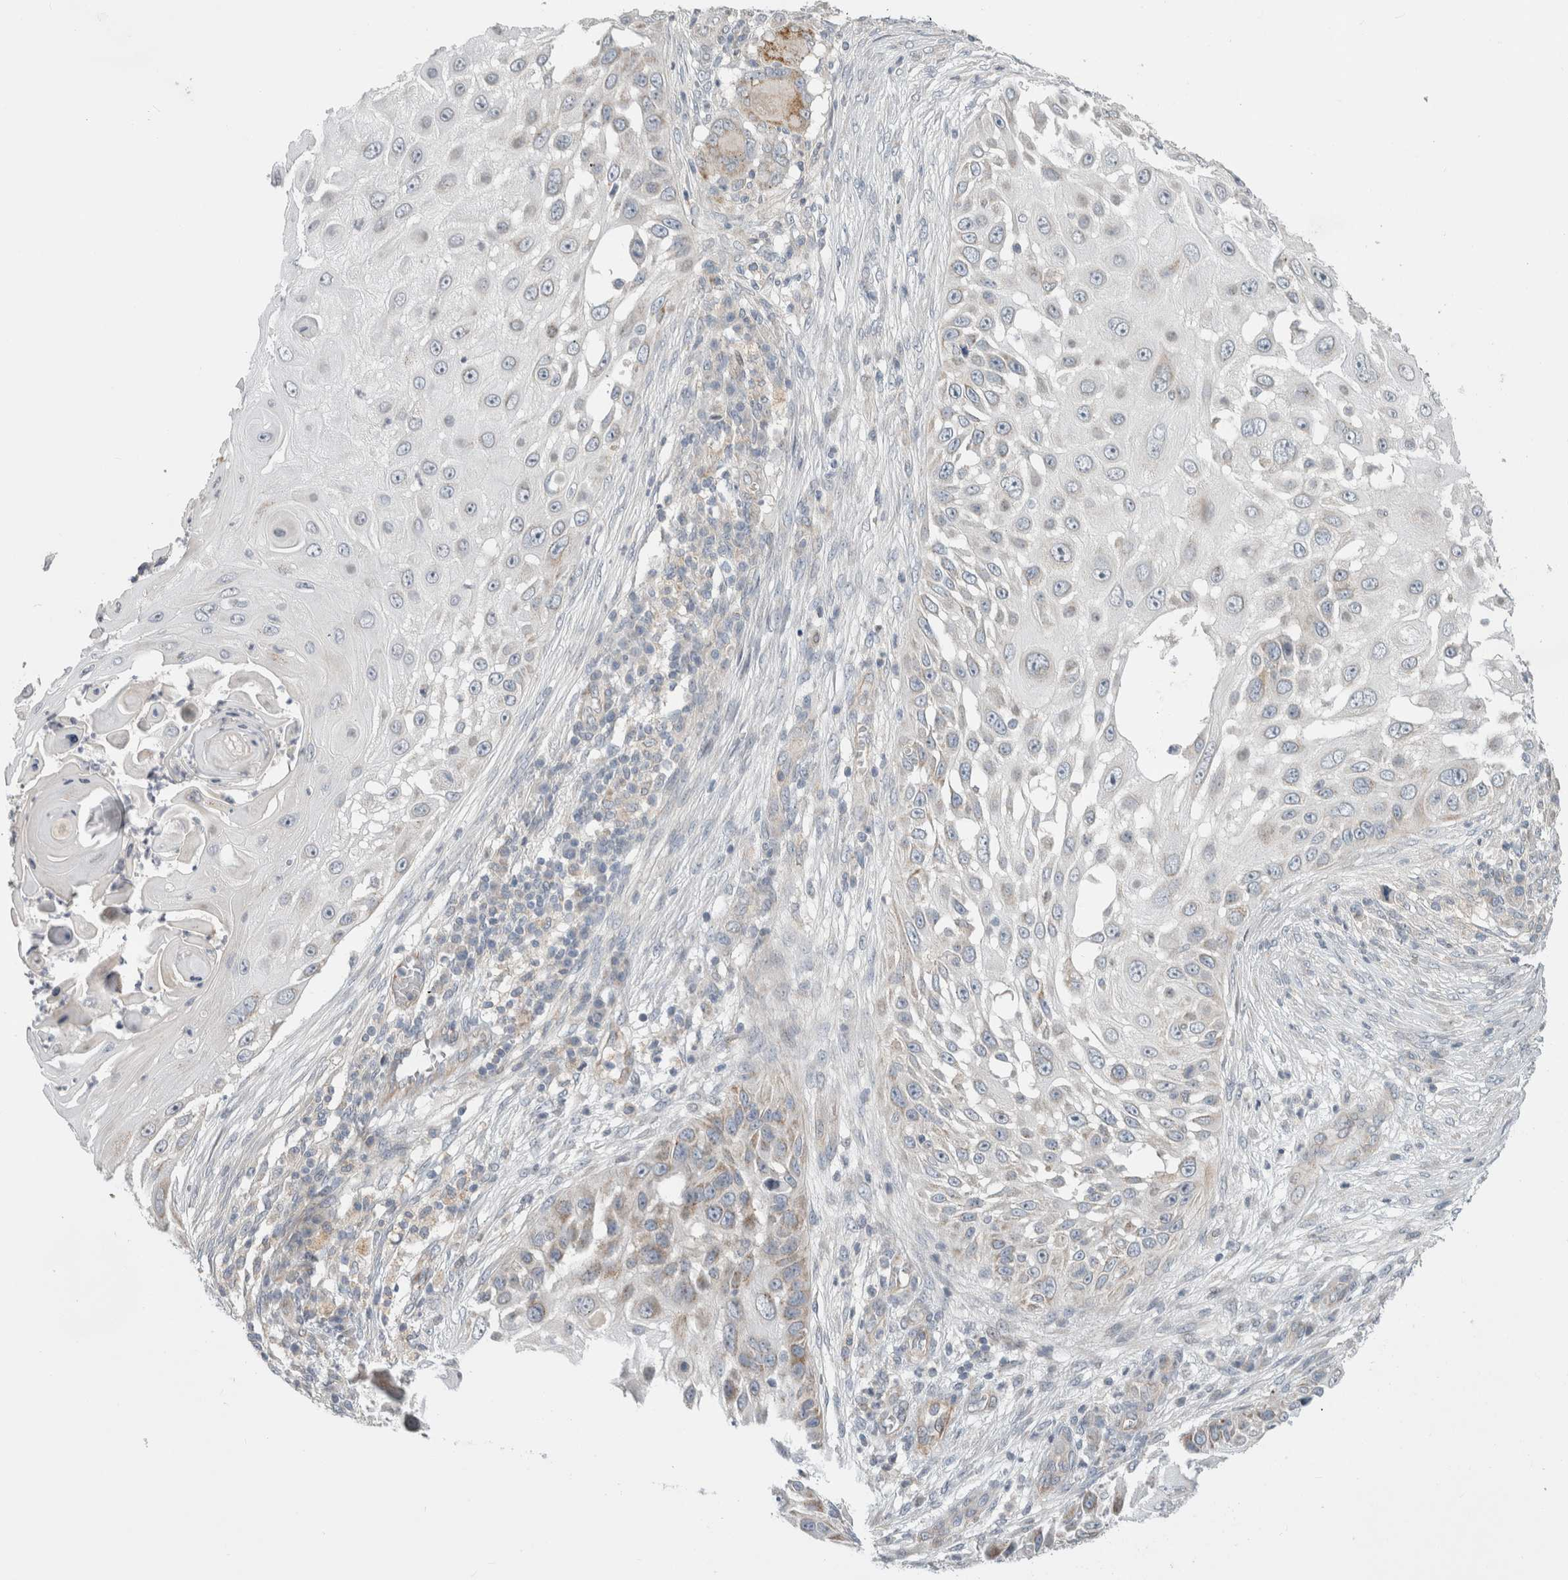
{"staining": {"intensity": "negative", "quantity": "none", "location": "none"}, "tissue": "skin cancer", "cell_type": "Tumor cells", "image_type": "cancer", "snomed": [{"axis": "morphology", "description": "Squamous cell carcinoma, NOS"}, {"axis": "topography", "description": "Skin"}], "caption": "The photomicrograph demonstrates no staining of tumor cells in skin cancer (squamous cell carcinoma).", "gene": "KPNA5", "patient": {"sex": "female", "age": 44}}